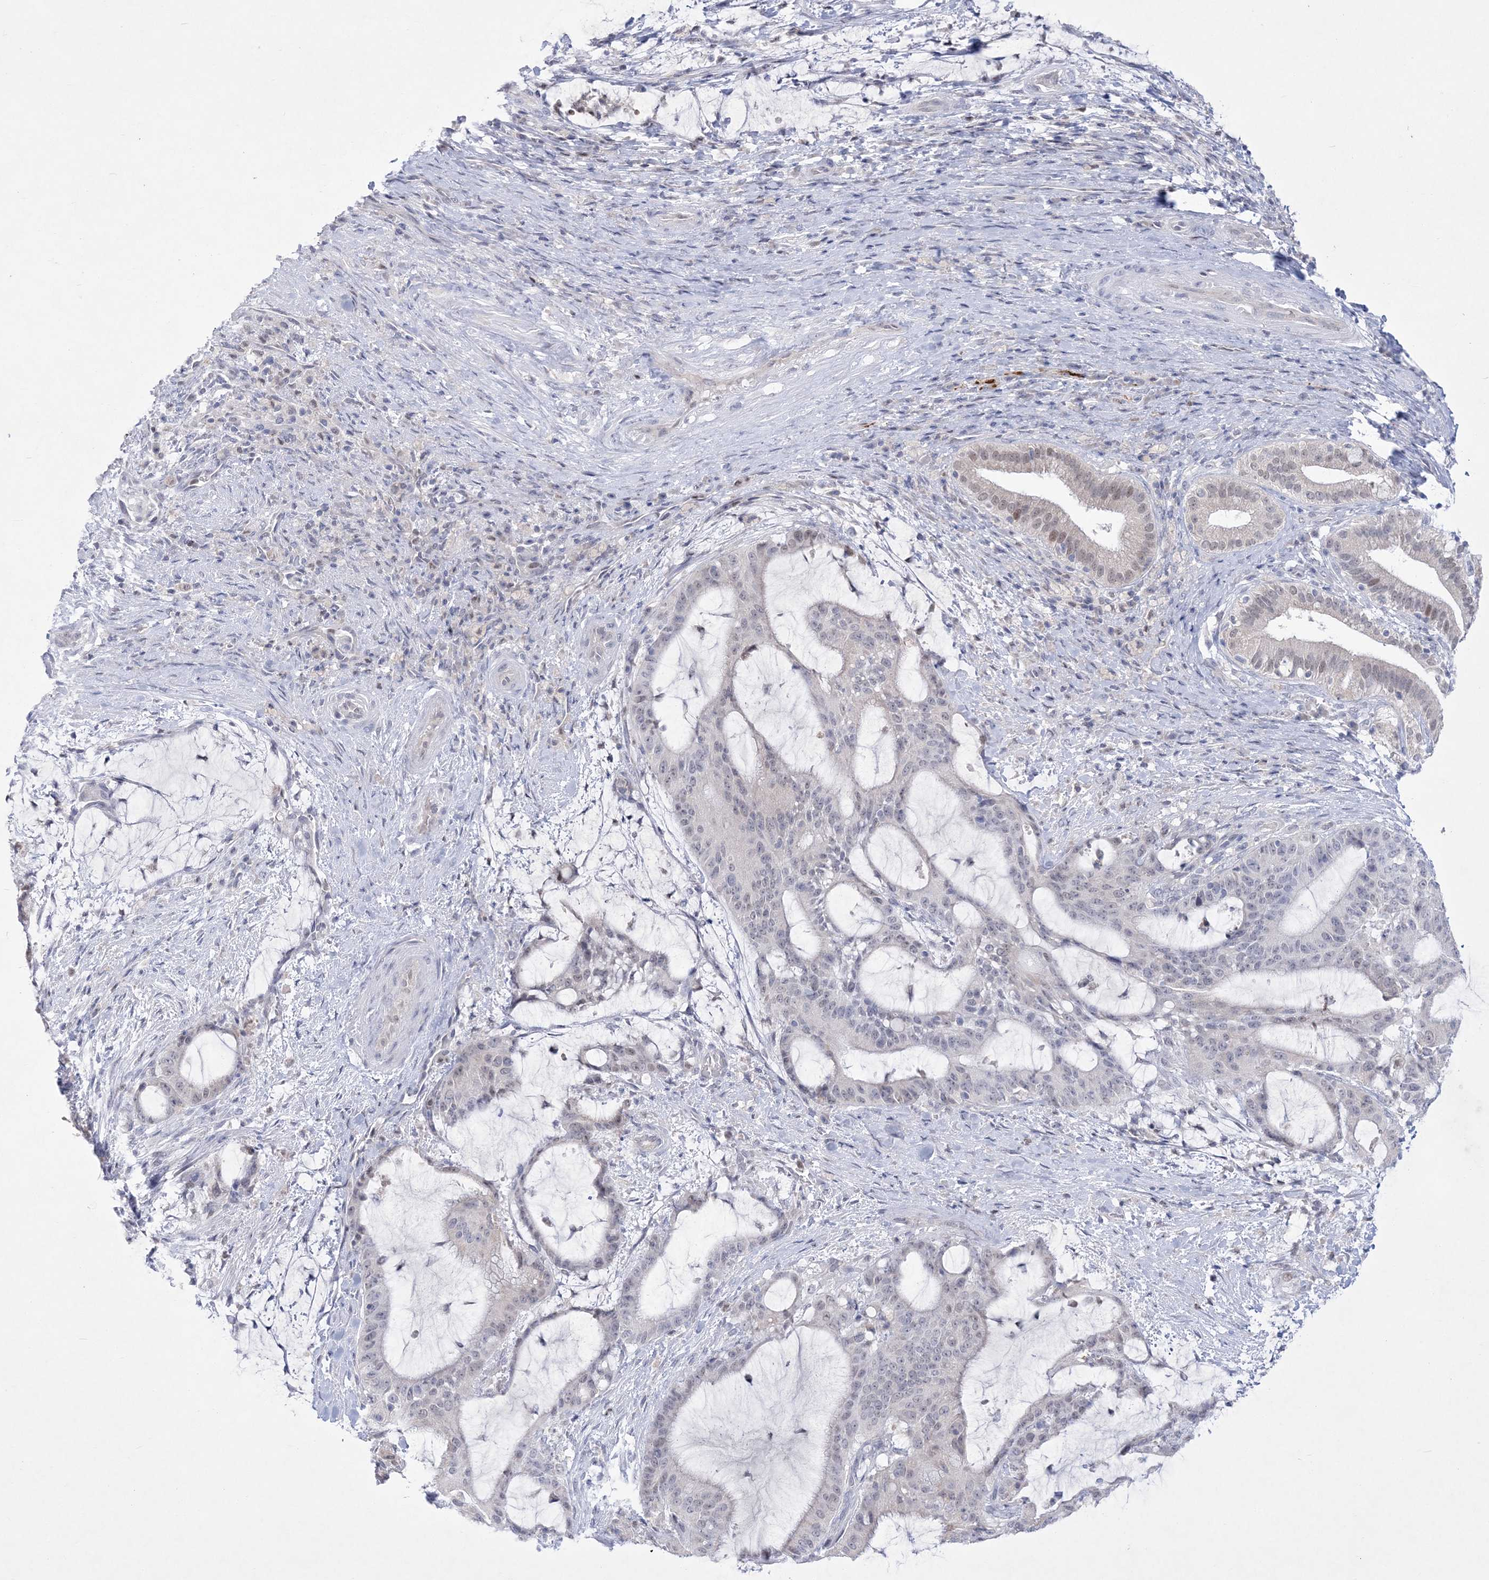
{"staining": {"intensity": "weak", "quantity": "<25%", "location": "nuclear"}, "tissue": "liver cancer", "cell_type": "Tumor cells", "image_type": "cancer", "snomed": [{"axis": "morphology", "description": "Normal tissue, NOS"}, {"axis": "morphology", "description": "Cholangiocarcinoma"}, {"axis": "topography", "description": "Liver"}, {"axis": "topography", "description": "Peripheral nerve tissue"}], "caption": "An immunohistochemistry (IHC) histopathology image of liver cancer is shown. There is no staining in tumor cells of liver cancer.", "gene": "WDR27", "patient": {"sex": "female", "age": 73}}